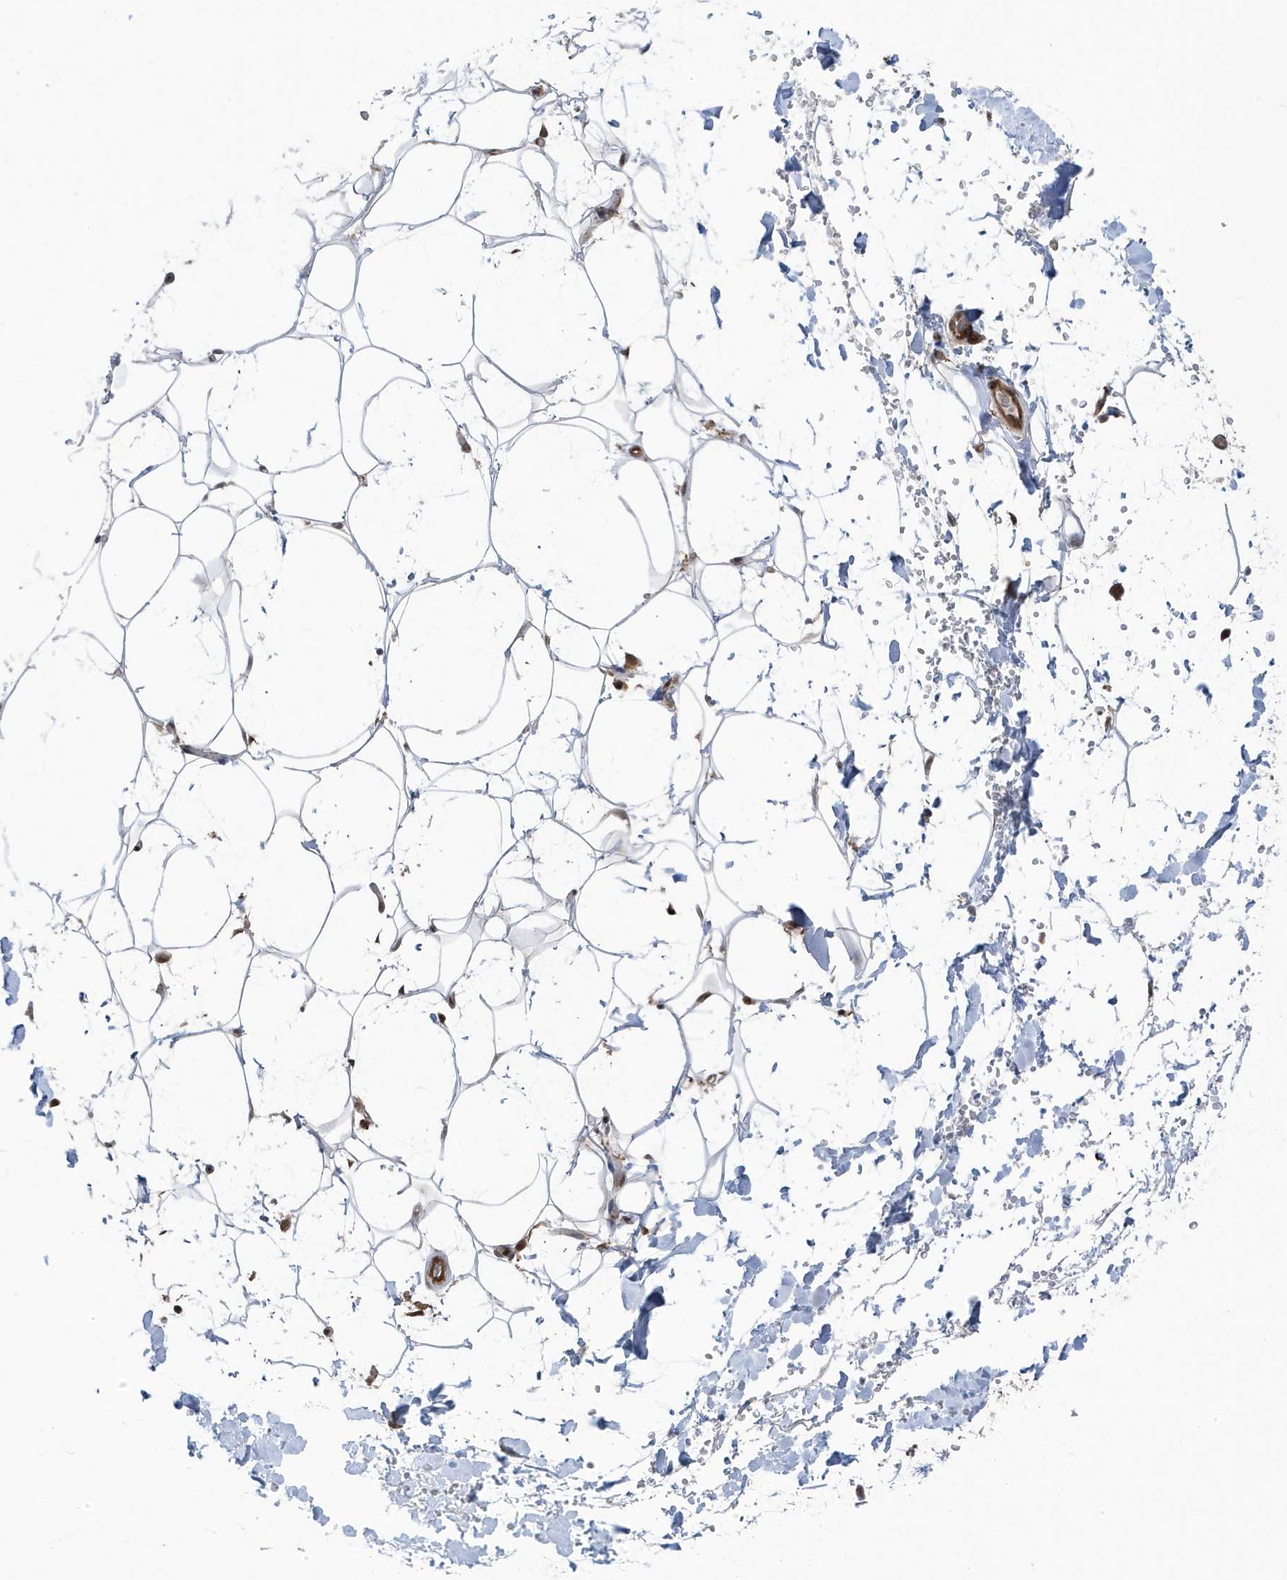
{"staining": {"intensity": "weak", "quantity": "25%-75%", "location": "nuclear"}, "tissue": "adipose tissue", "cell_type": "Adipocytes", "image_type": "normal", "snomed": [{"axis": "morphology", "description": "Normal tissue, NOS"}, {"axis": "topography", "description": "Breast"}], "caption": "Adipocytes exhibit low levels of weak nuclear staining in about 25%-75% of cells in unremarkable human adipose tissue.", "gene": "MAPK1IP1L", "patient": {"sex": "female", "age": 26}}